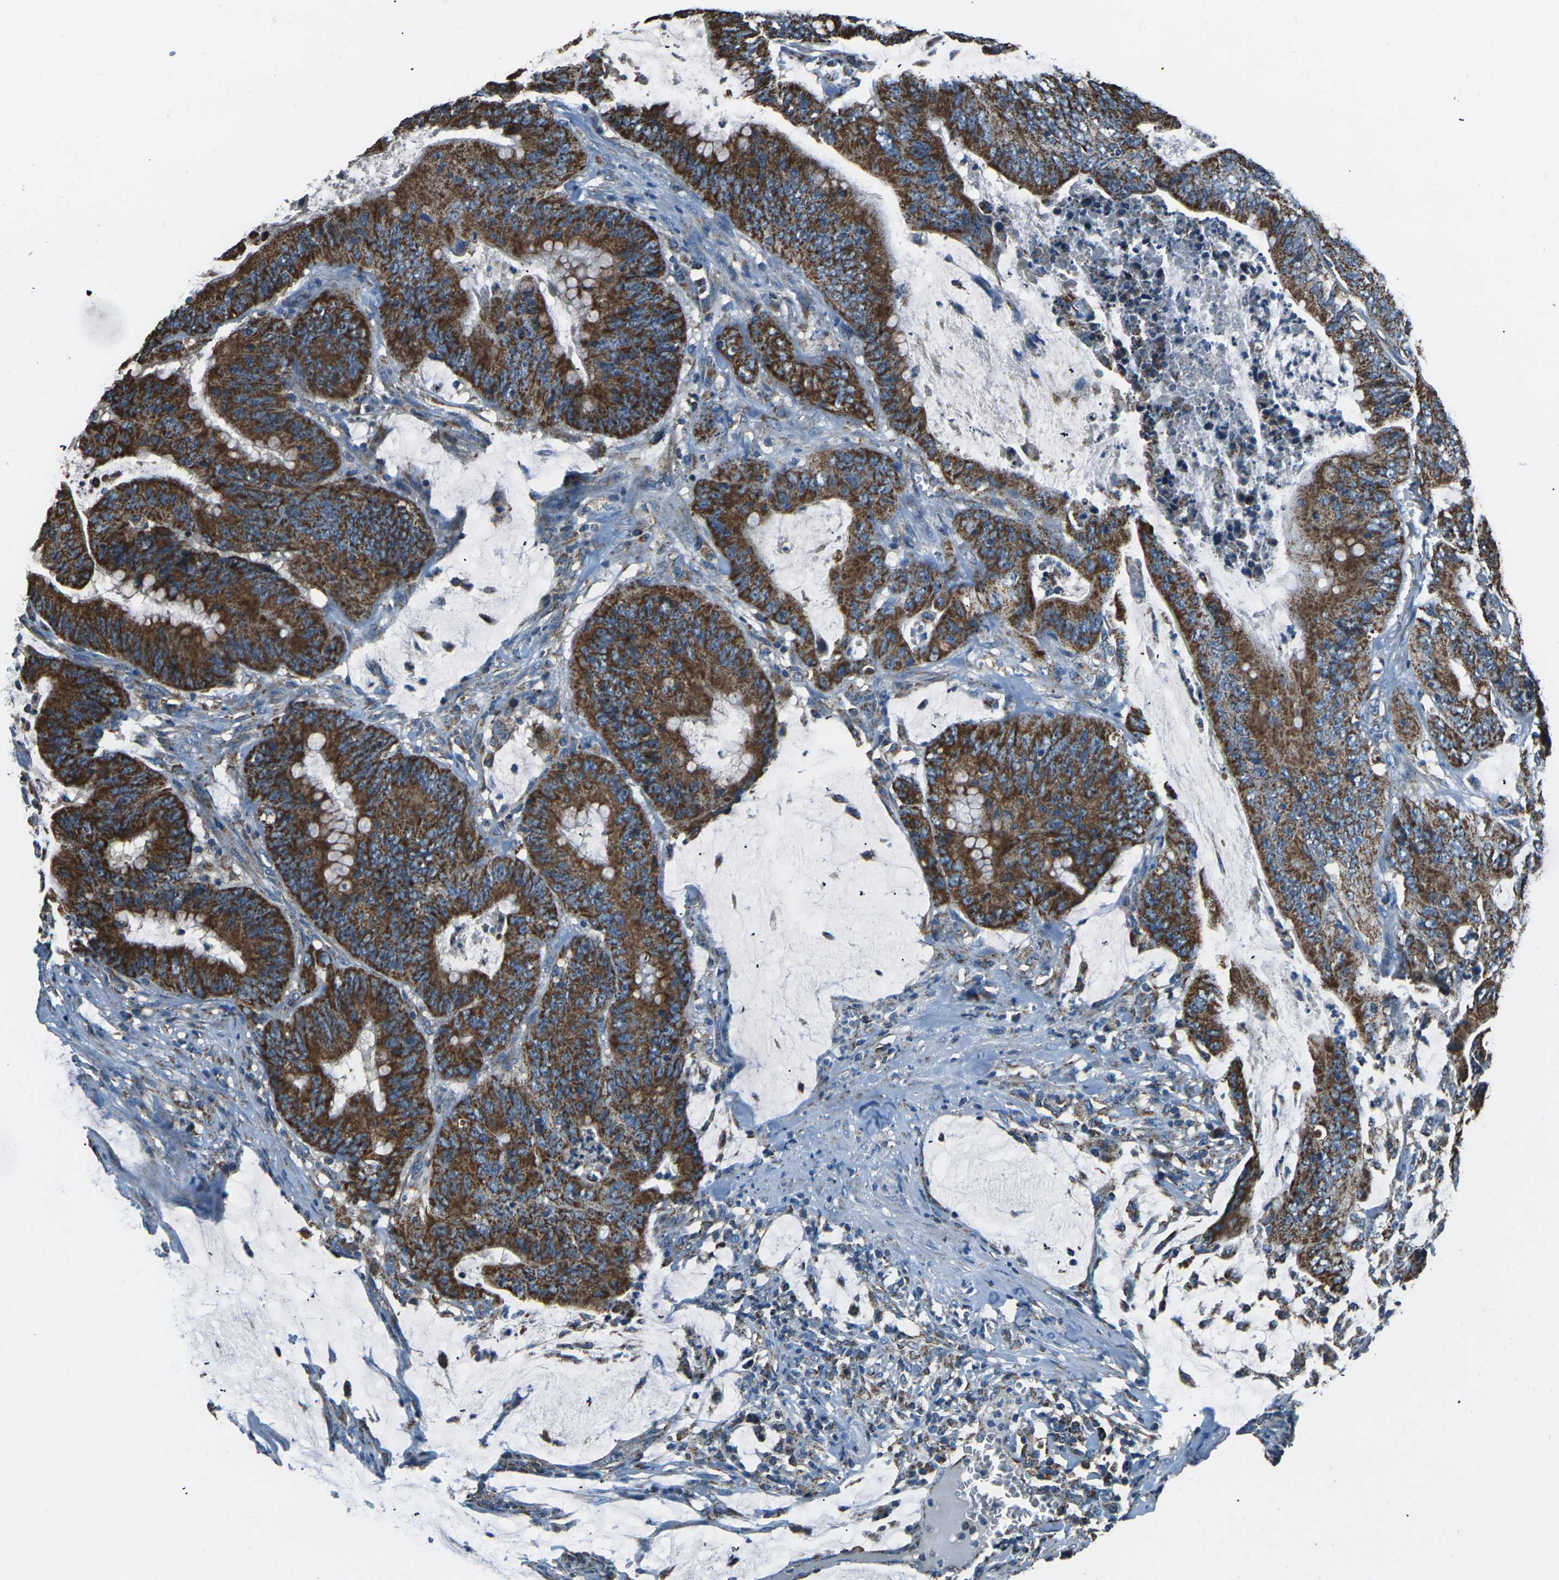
{"staining": {"intensity": "strong", "quantity": ">75%", "location": "cytoplasmic/membranous"}, "tissue": "colorectal cancer", "cell_type": "Tumor cells", "image_type": "cancer", "snomed": [{"axis": "morphology", "description": "Adenocarcinoma, NOS"}, {"axis": "topography", "description": "Colon"}], "caption": "Brown immunohistochemical staining in adenocarcinoma (colorectal) reveals strong cytoplasmic/membranous positivity in approximately >75% of tumor cells.", "gene": "IRF3", "patient": {"sex": "male", "age": 45}}